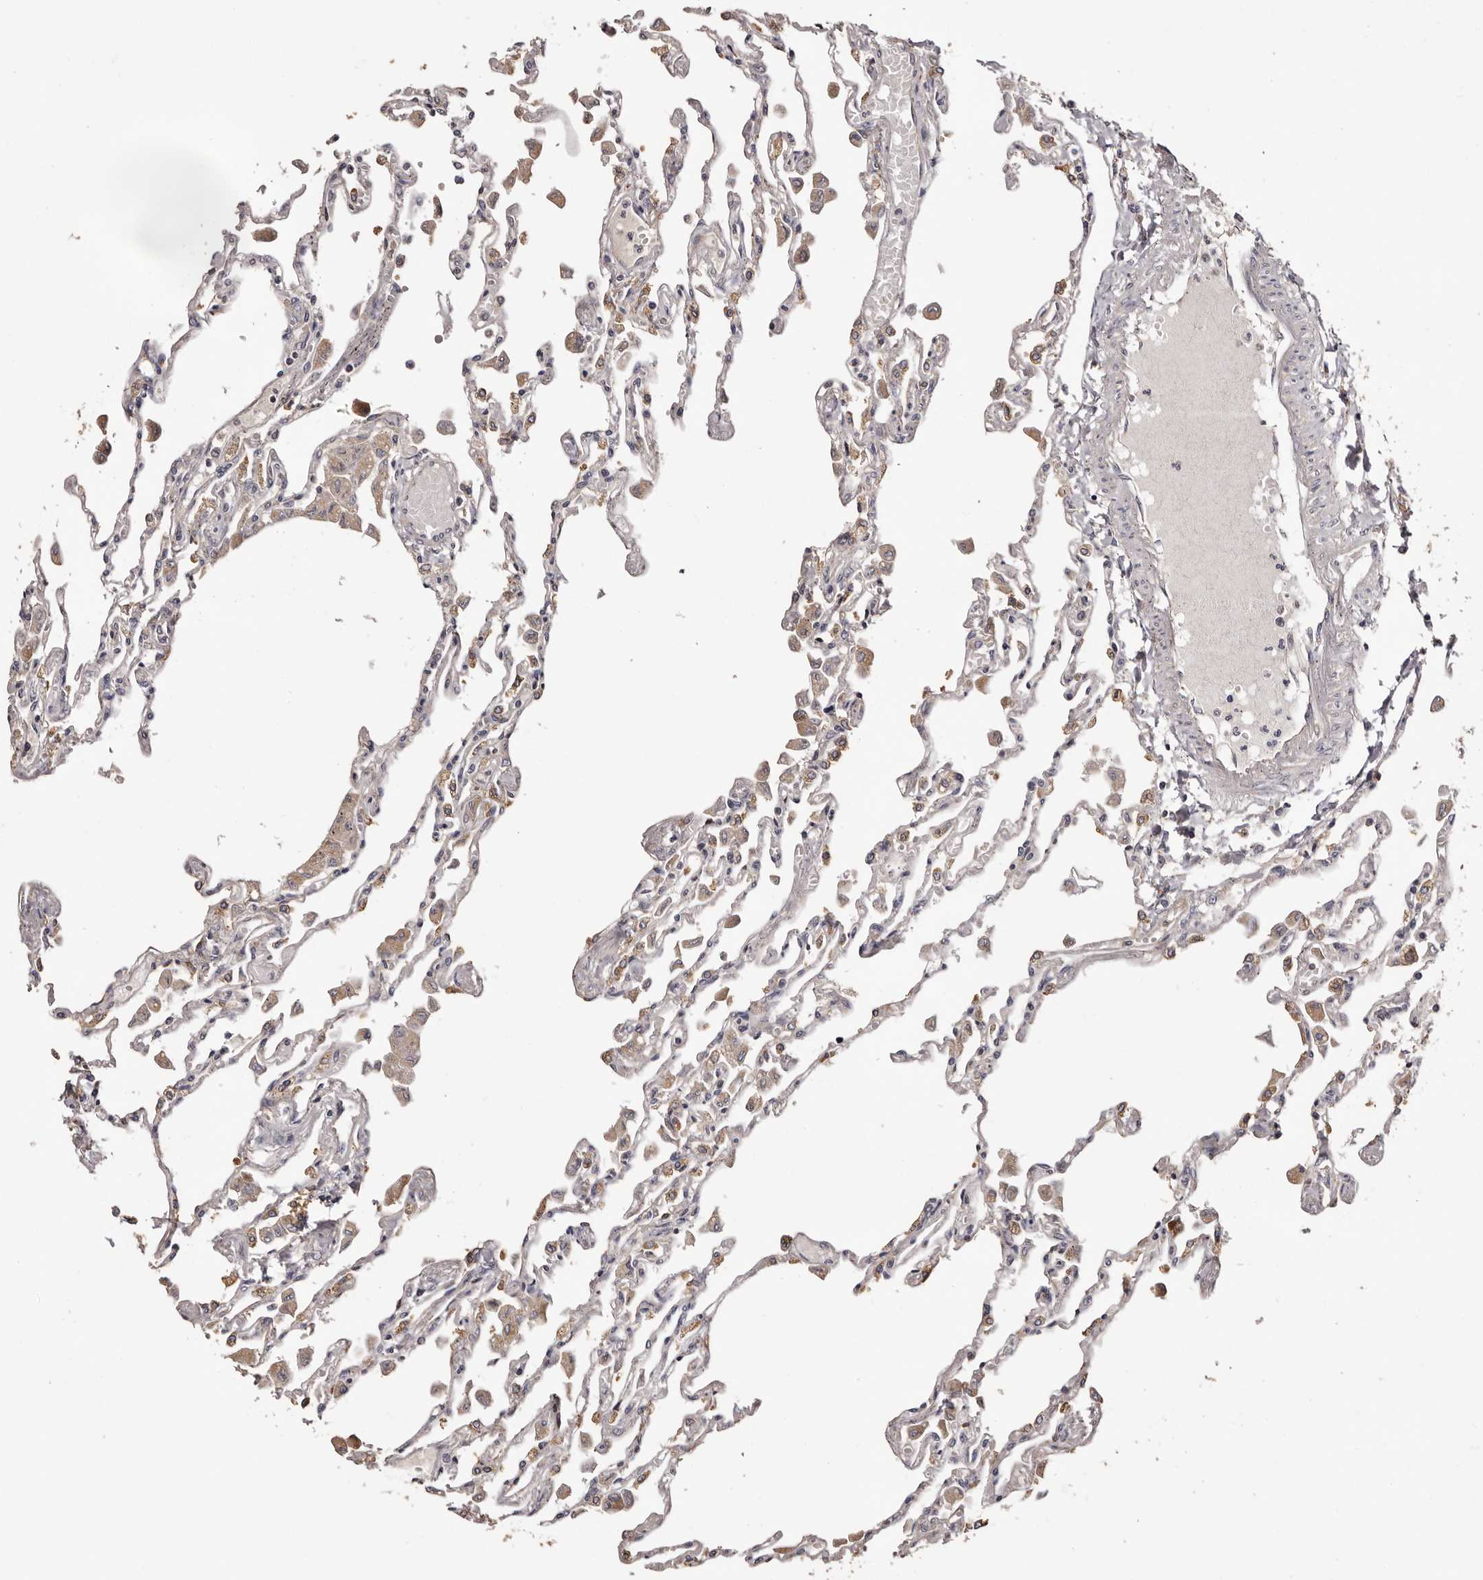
{"staining": {"intensity": "negative", "quantity": "none", "location": "none"}, "tissue": "lung", "cell_type": "Alveolar cells", "image_type": "normal", "snomed": [{"axis": "morphology", "description": "Normal tissue, NOS"}, {"axis": "topography", "description": "Bronchus"}, {"axis": "topography", "description": "Lung"}], "caption": "Protein analysis of benign lung displays no significant staining in alveolar cells. (DAB (3,3'-diaminobenzidine) IHC, high magnification).", "gene": "ETNK1", "patient": {"sex": "female", "age": 49}}